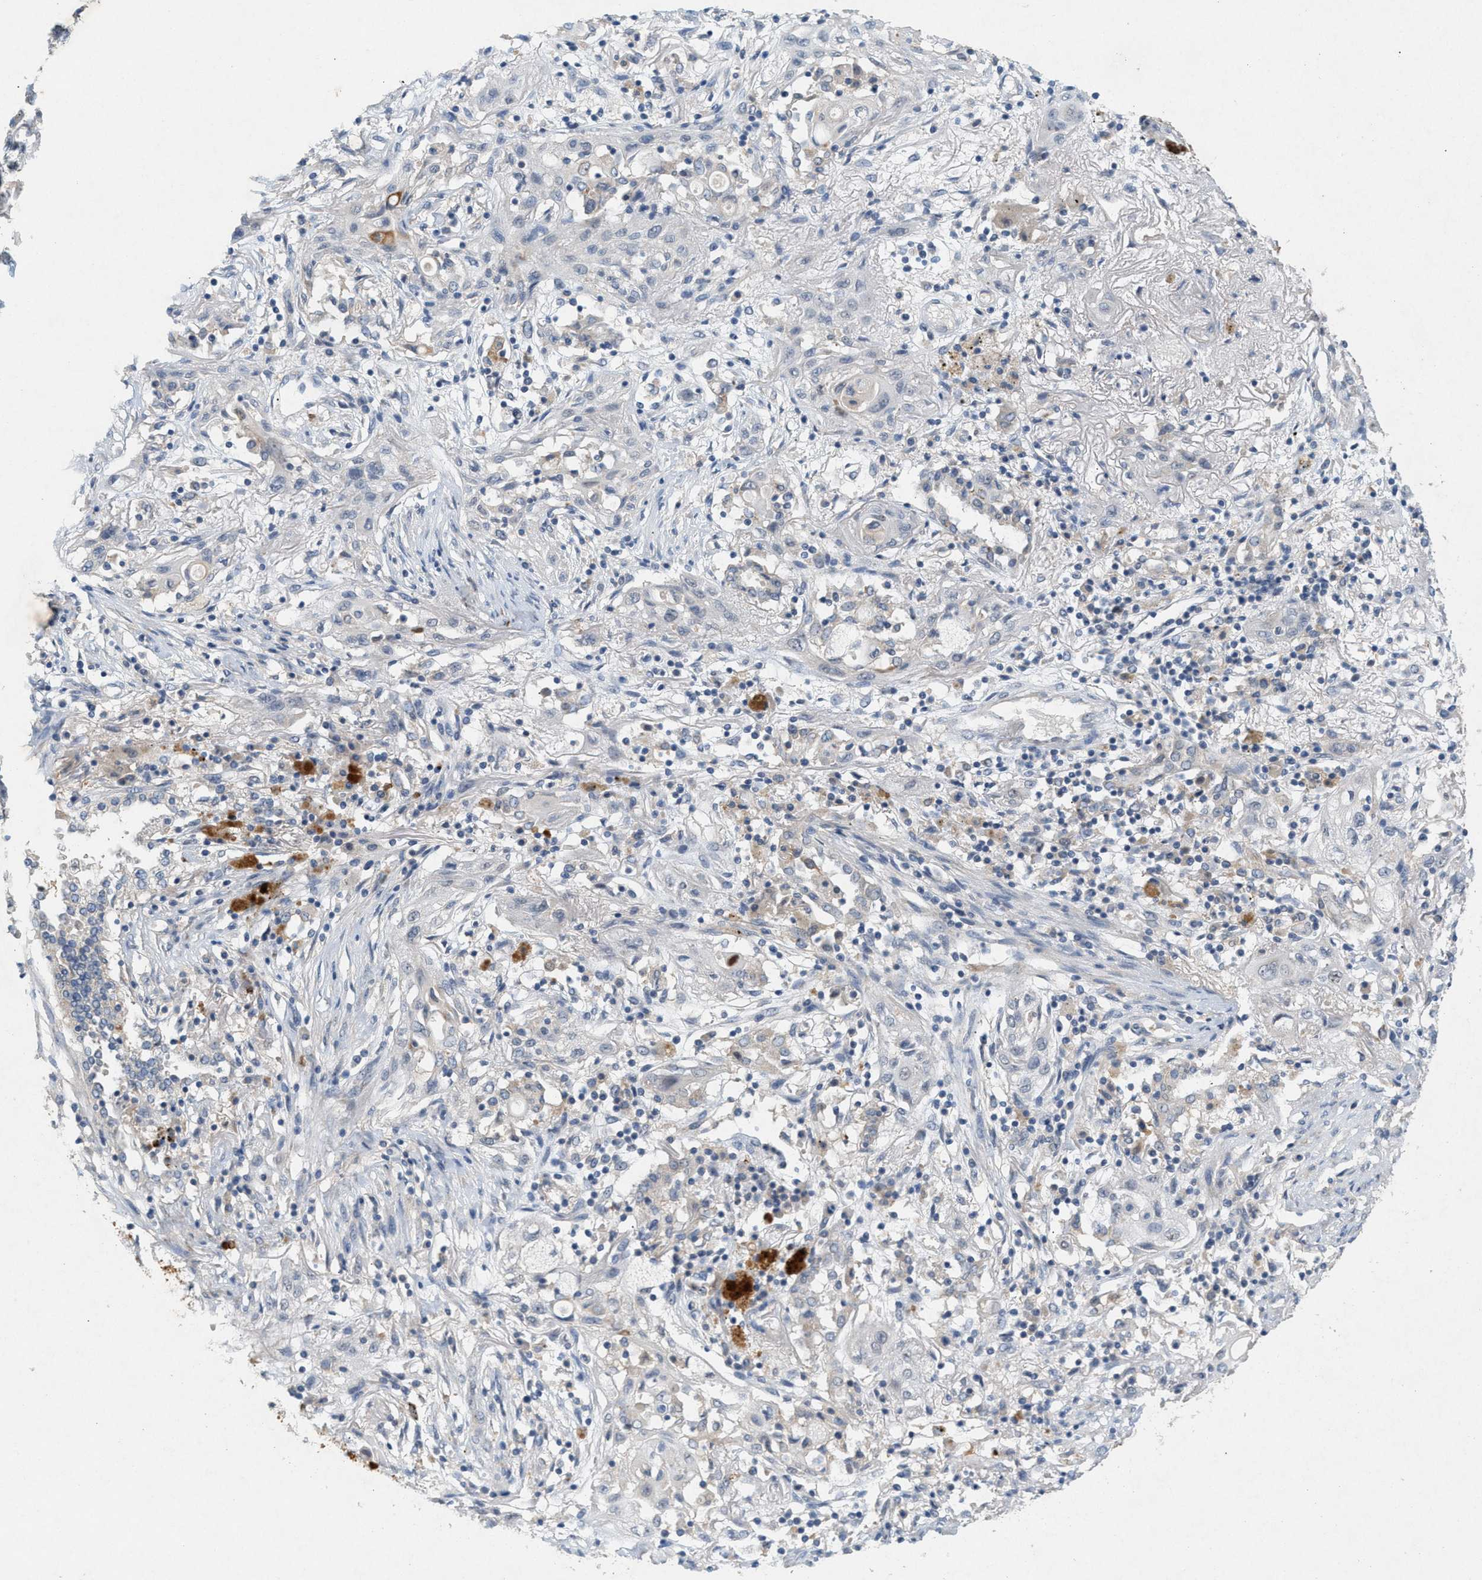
{"staining": {"intensity": "negative", "quantity": "none", "location": "none"}, "tissue": "lung cancer", "cell_type": "Tumor cells", "image_type": "cancer", "snomed": [{"axis": "morphology", "description": "Squamous cell carcinoma, NOS"}, {"axis": "topography", "description": "Lung"}], "caption": "This is an immunohistochemistry histopathology image of lung cancer (squamous cell carcinoma). There is no positivity in tumor cells.", "gene": "DCAF7", "patient": {"sex": "female", "age": 47}}